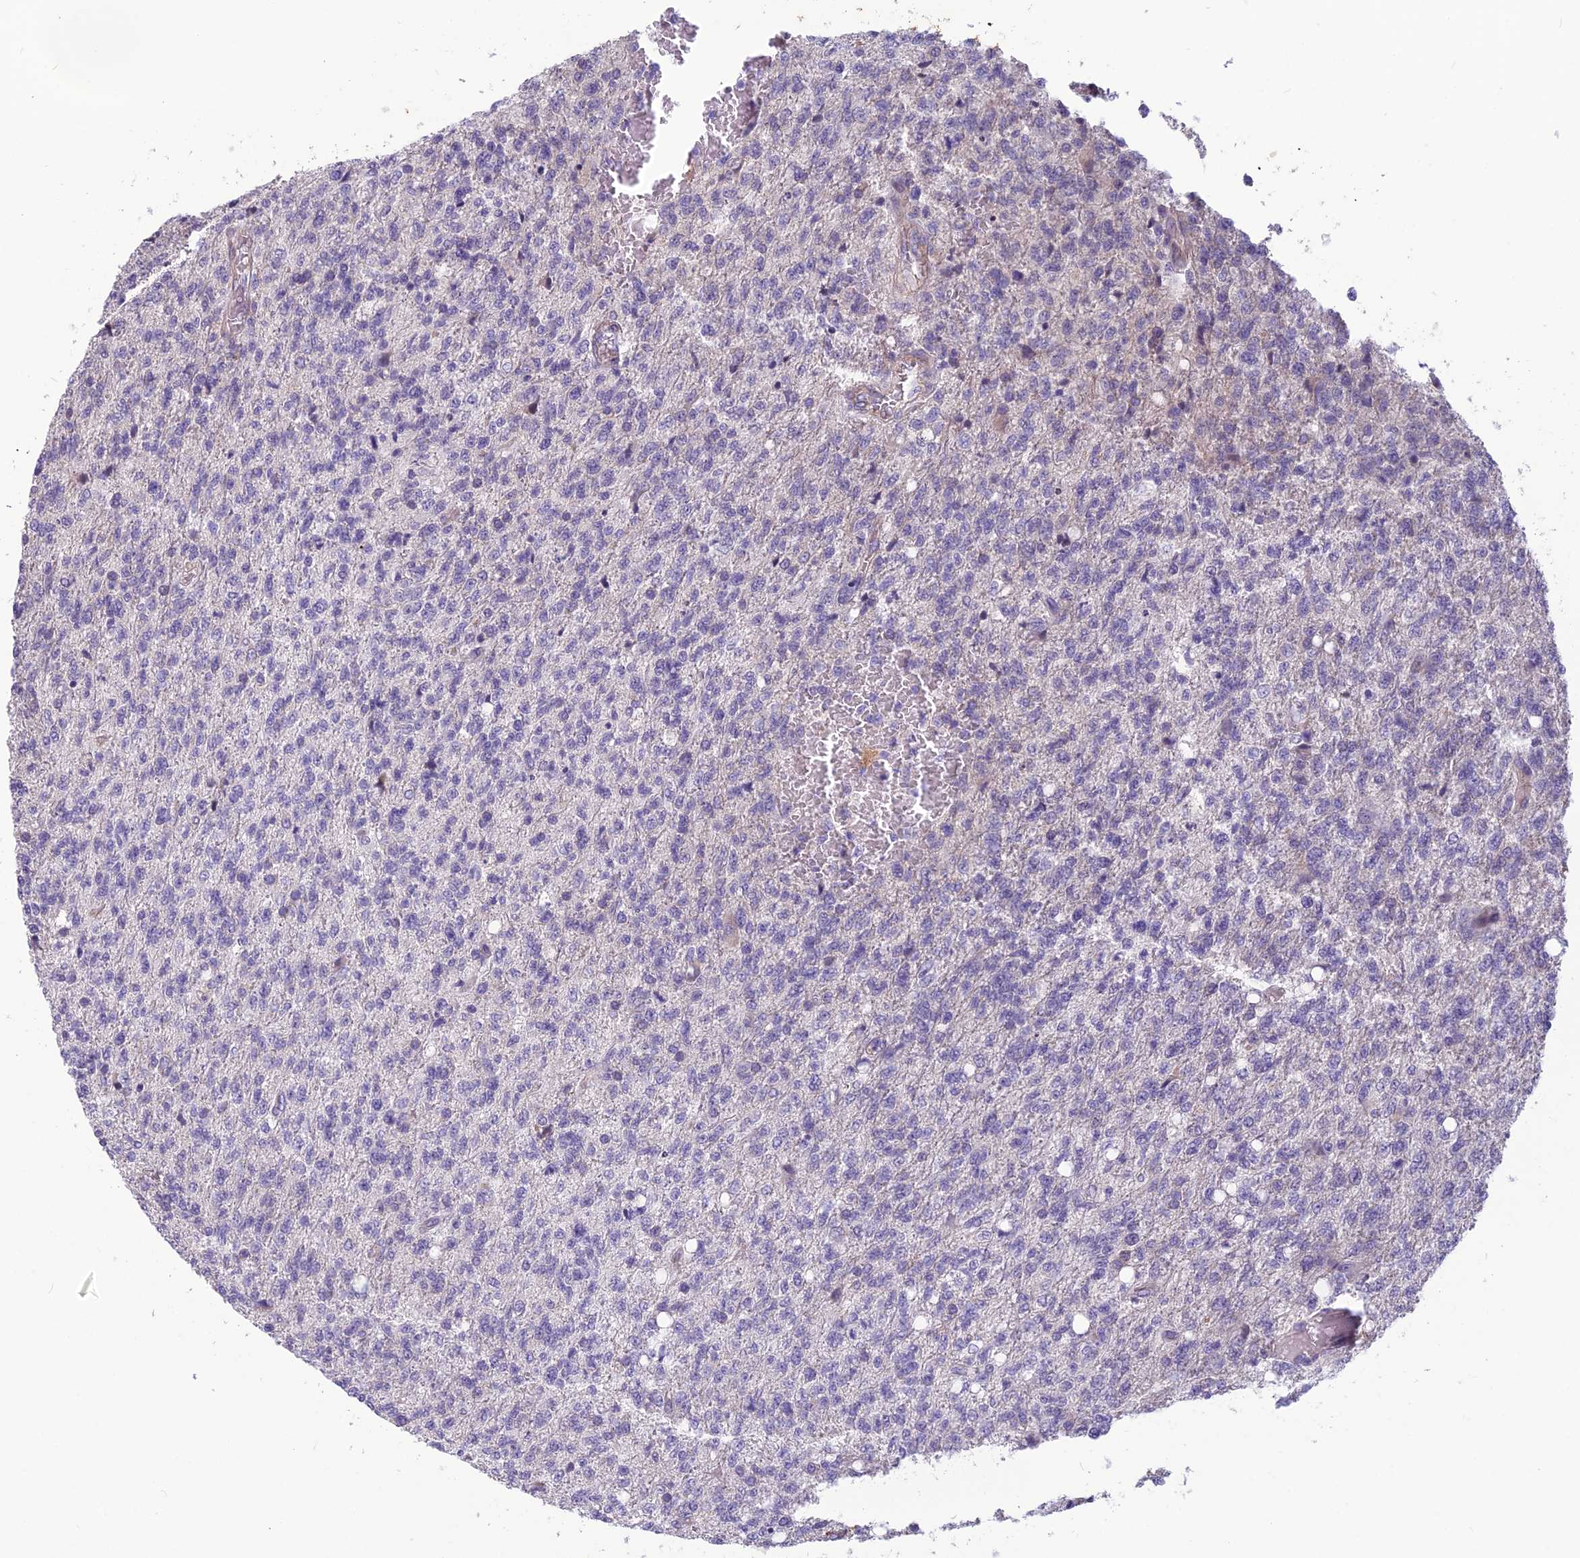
{"staining": {"intensity": "negative", "quantity": "none", "location": "none"}, "tissue": "glioma", "cell_type": "Tumor cells", "image_type": "cancer", "snomed": [{"axis": "morphology", "description": "Glioma, malignant, High grade"}, {"axis": "topography", "description": "Brain"}], "caption": "Malignant glioma (high-grade) was stained to show a protein in brown. There is no significant positivity in tumor cells. The staining is performed using DAB (3,3'-diaminobenzidine) brown chromogen with nuclei counter-stained in using hematoxylin.", "gene": "TSPAN15", "patient": {"sex": "male", "age": 56}}